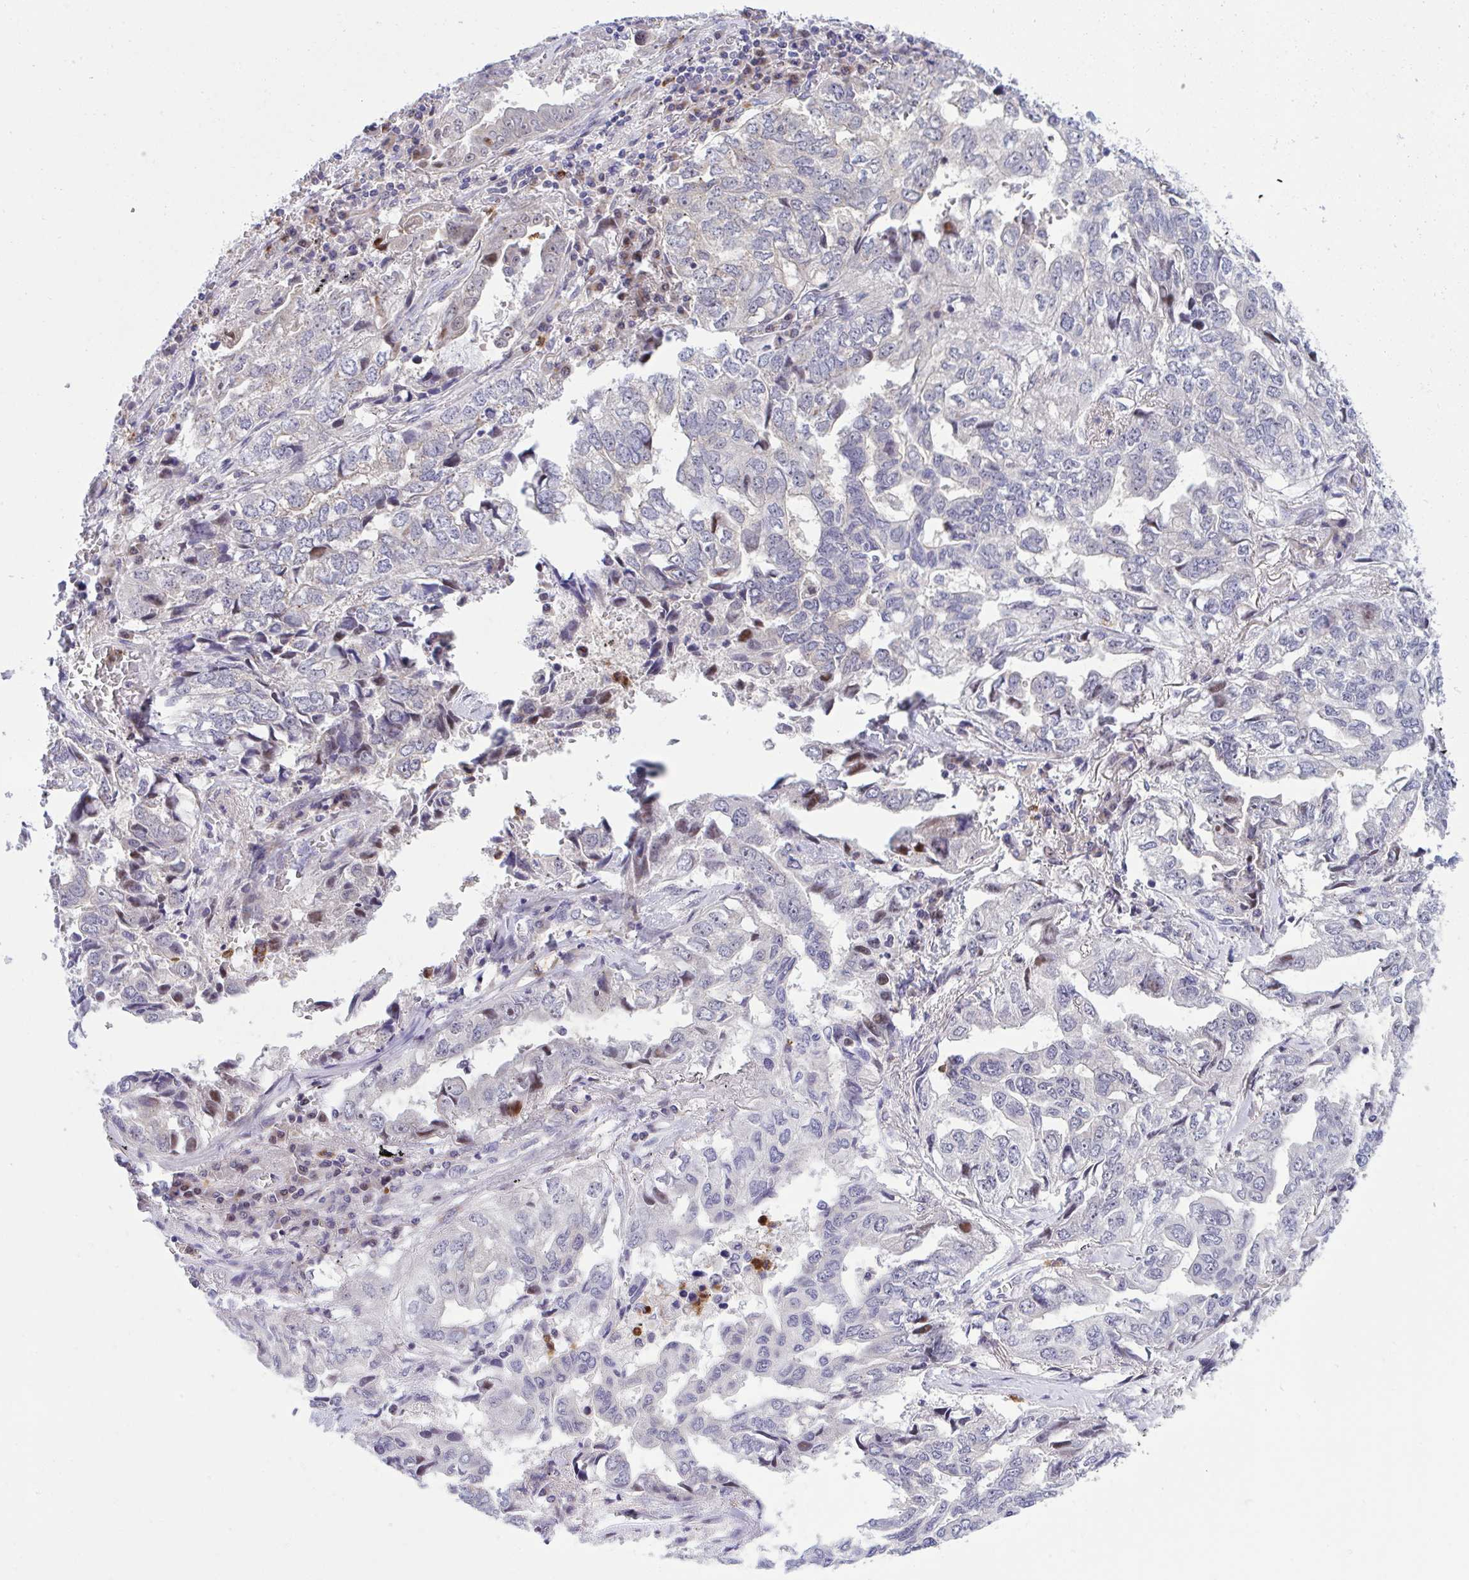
{"staining": {"intensity": "negative", "quantity": "none", "location": "none"}, "tissue": "lung cancer", "cell_type": "Tumor cells", "image_type": "cancer", "snomed": [{"axis": "morphology", "description": "Adenocarcinoma, NOS"}, {"axis": "topography", "description": "Lung"}], "caption": "Immunohistochemistry (IHC) histopathology image of human lung cancer (adenocarcinoma) stained for a protein (brown), which displays no expression in tumor cells.", "gene": "ZNF554", "patient": {"sex": "female", "age": 52}}